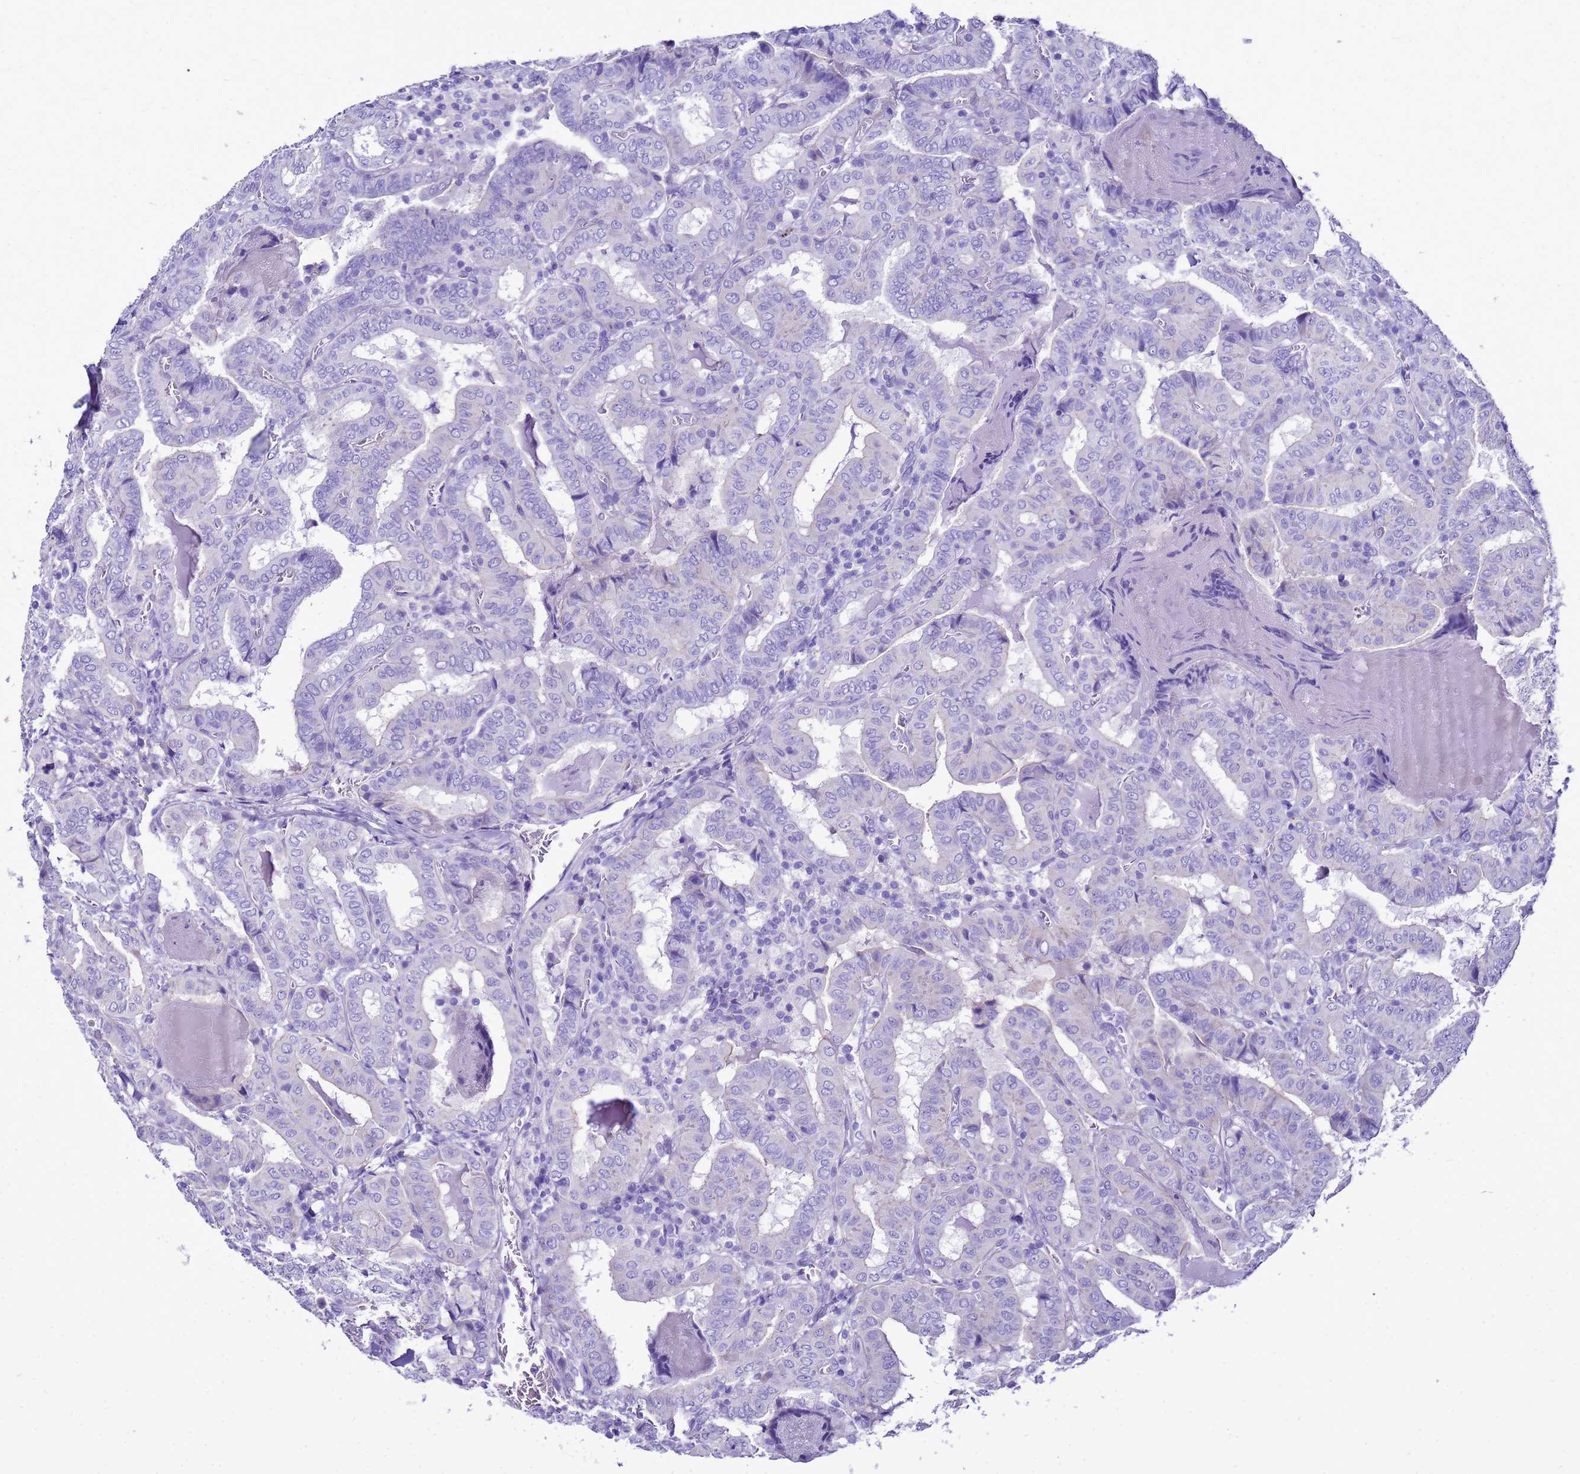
{"staining": {"intensity": "negative", "quantity": "none", "location": "none"}, "tissue": "thyroid cancer", "cell_type": "Tumor cells", "image_type": "cancer", "snomed": [{"axis": "morphology", "description": "Papillary adenocarcinoma, NOS"}, {"axis": "topography", "description": "Thyroid gland"}], "caption": "A high-resolution histopathology image shows immunohistochemistry staining of papillary adenocarcinoma (thyroid), which shows no significant positivity in tumor cells.", "gene": "BEST2", "patient": {"sex": "female", "age": 72}}